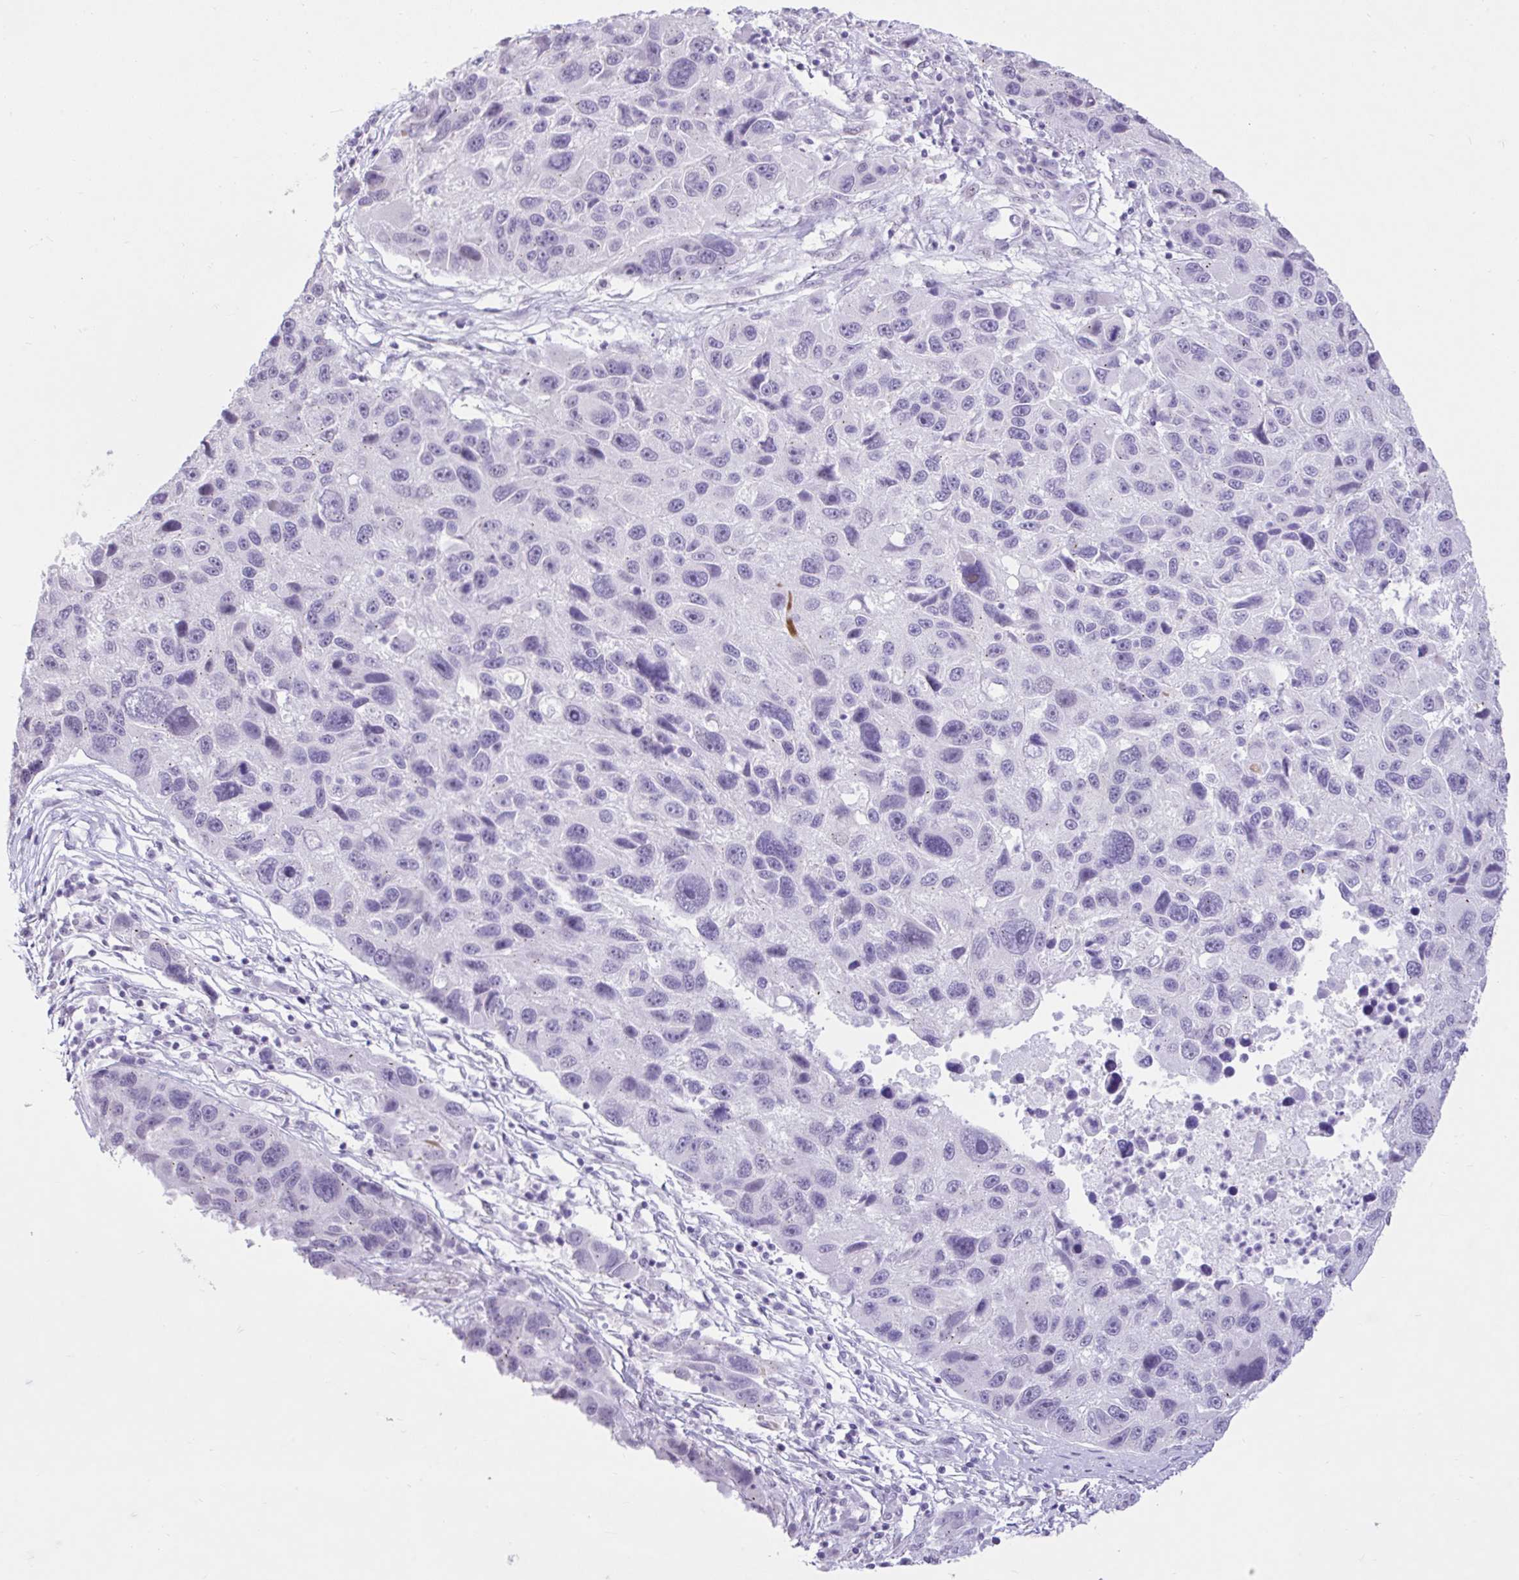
{"staining": {"intensity": "negative", "quantity": "none", "location": "none"}, "tissue": "melanoma", "cell_type": "Tumor cells", "image_type": "cancer", "snomed": [{"axis": "morphology", "description": "Malignant melanoma, NOS"}, {"axis": "topography", "description": "Skin"}], "caption": "This is an immunohistochemistry image of malignant melanoma. There is no positivity in tumor cells.", "gene": "REEP1", "patient": {"sex": "male", "age": 53}}